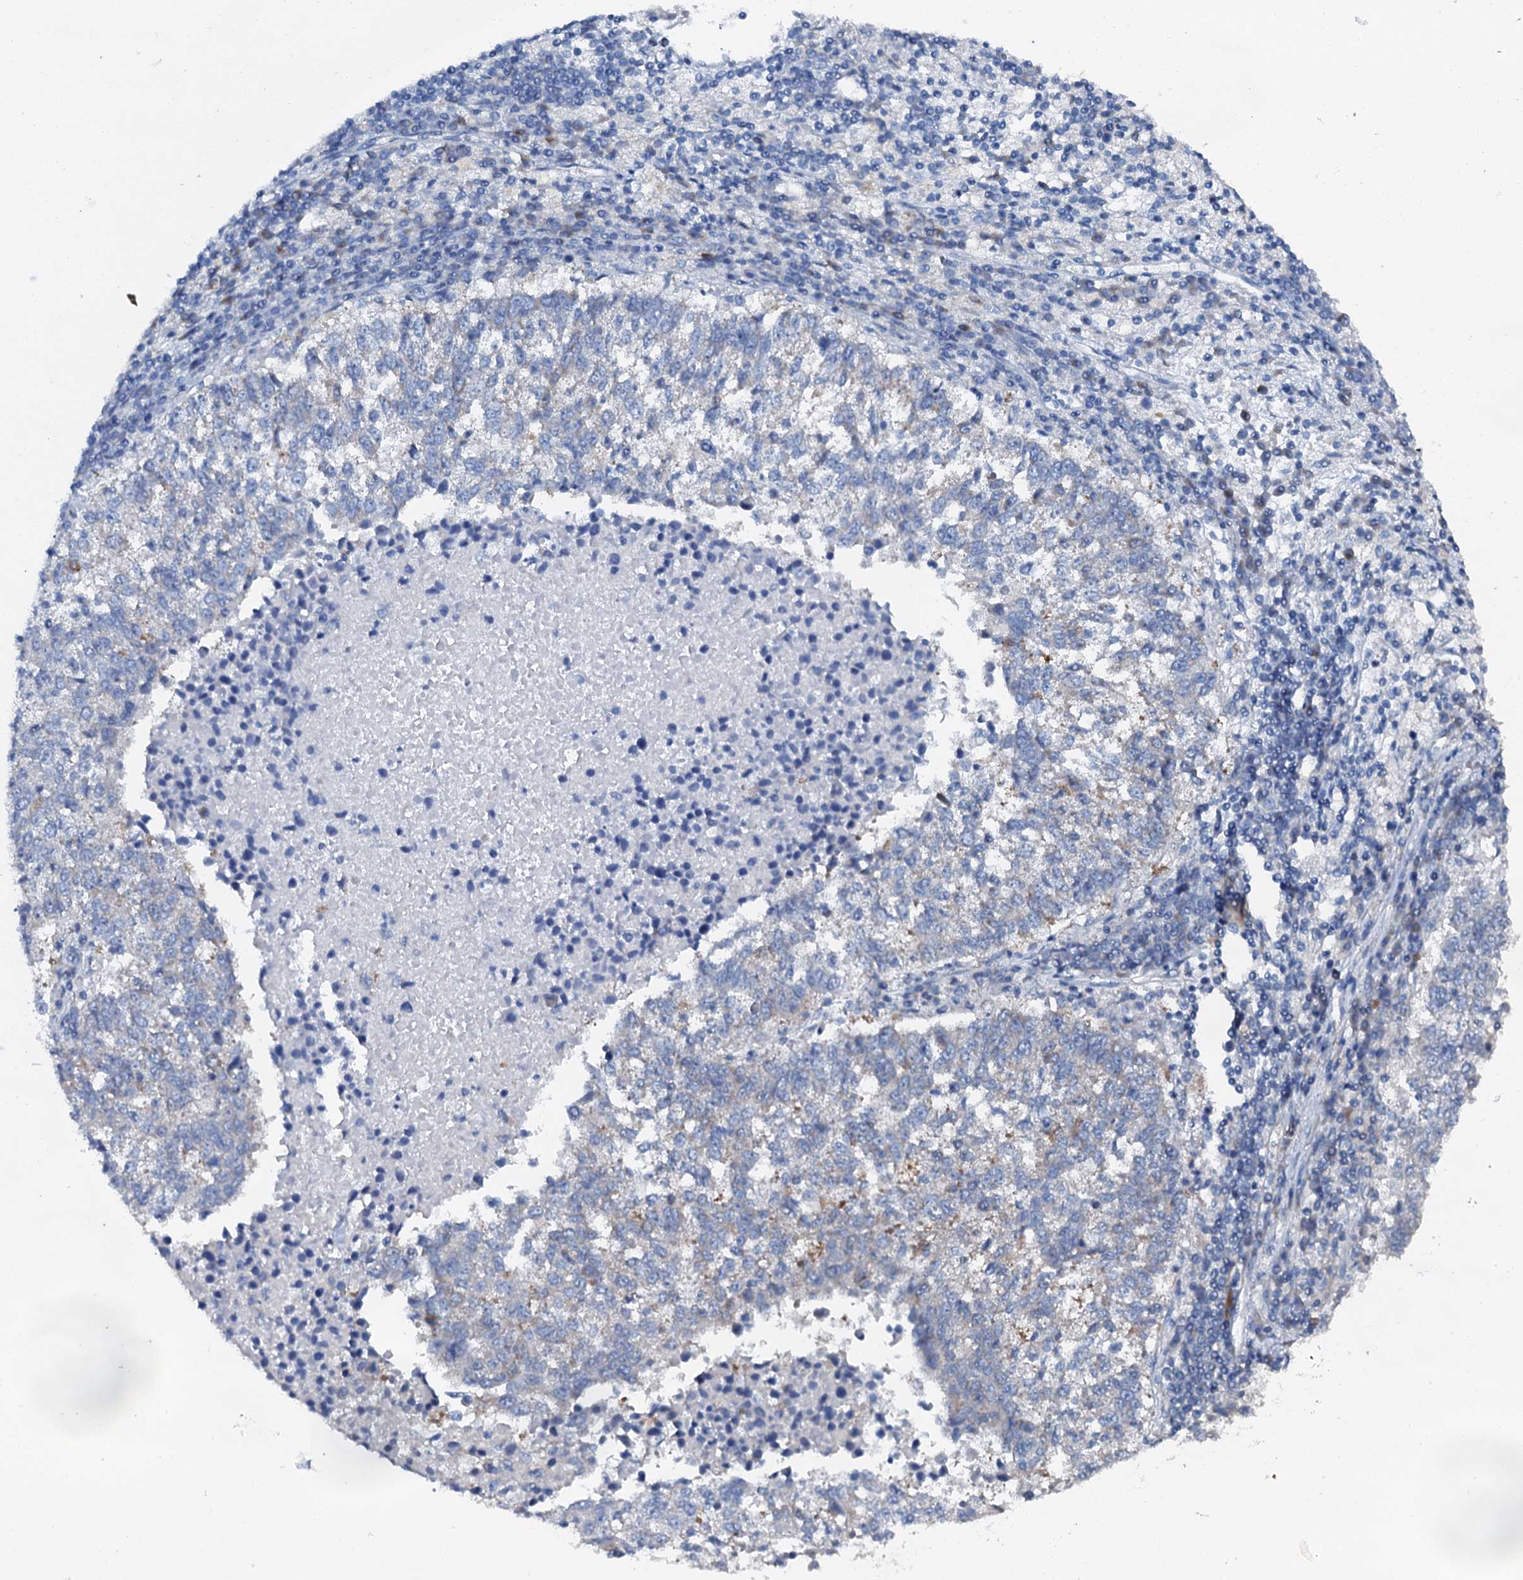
{"staining": {"intensity": "negative", "quantity": "none", "location": "none"}, "tissue": "lung cancer", "cell_type": "Tumor cells", "image_type": "cancer", "snomed": [{"axis": "morphology", "description": "Squamous cell carcinoma, NOS"}, {"axis": "topography", "description": "Lung"}], "caption": "Lung squamous cell carcinoma was stained to show a protein in brown. There is no significant staining in tumor cells. (Immunohistochemistry (ihc), brightfield microscopy, high magnification).", "gene": "GFOD2", "patient": {"sex": "male", "age": 73}}